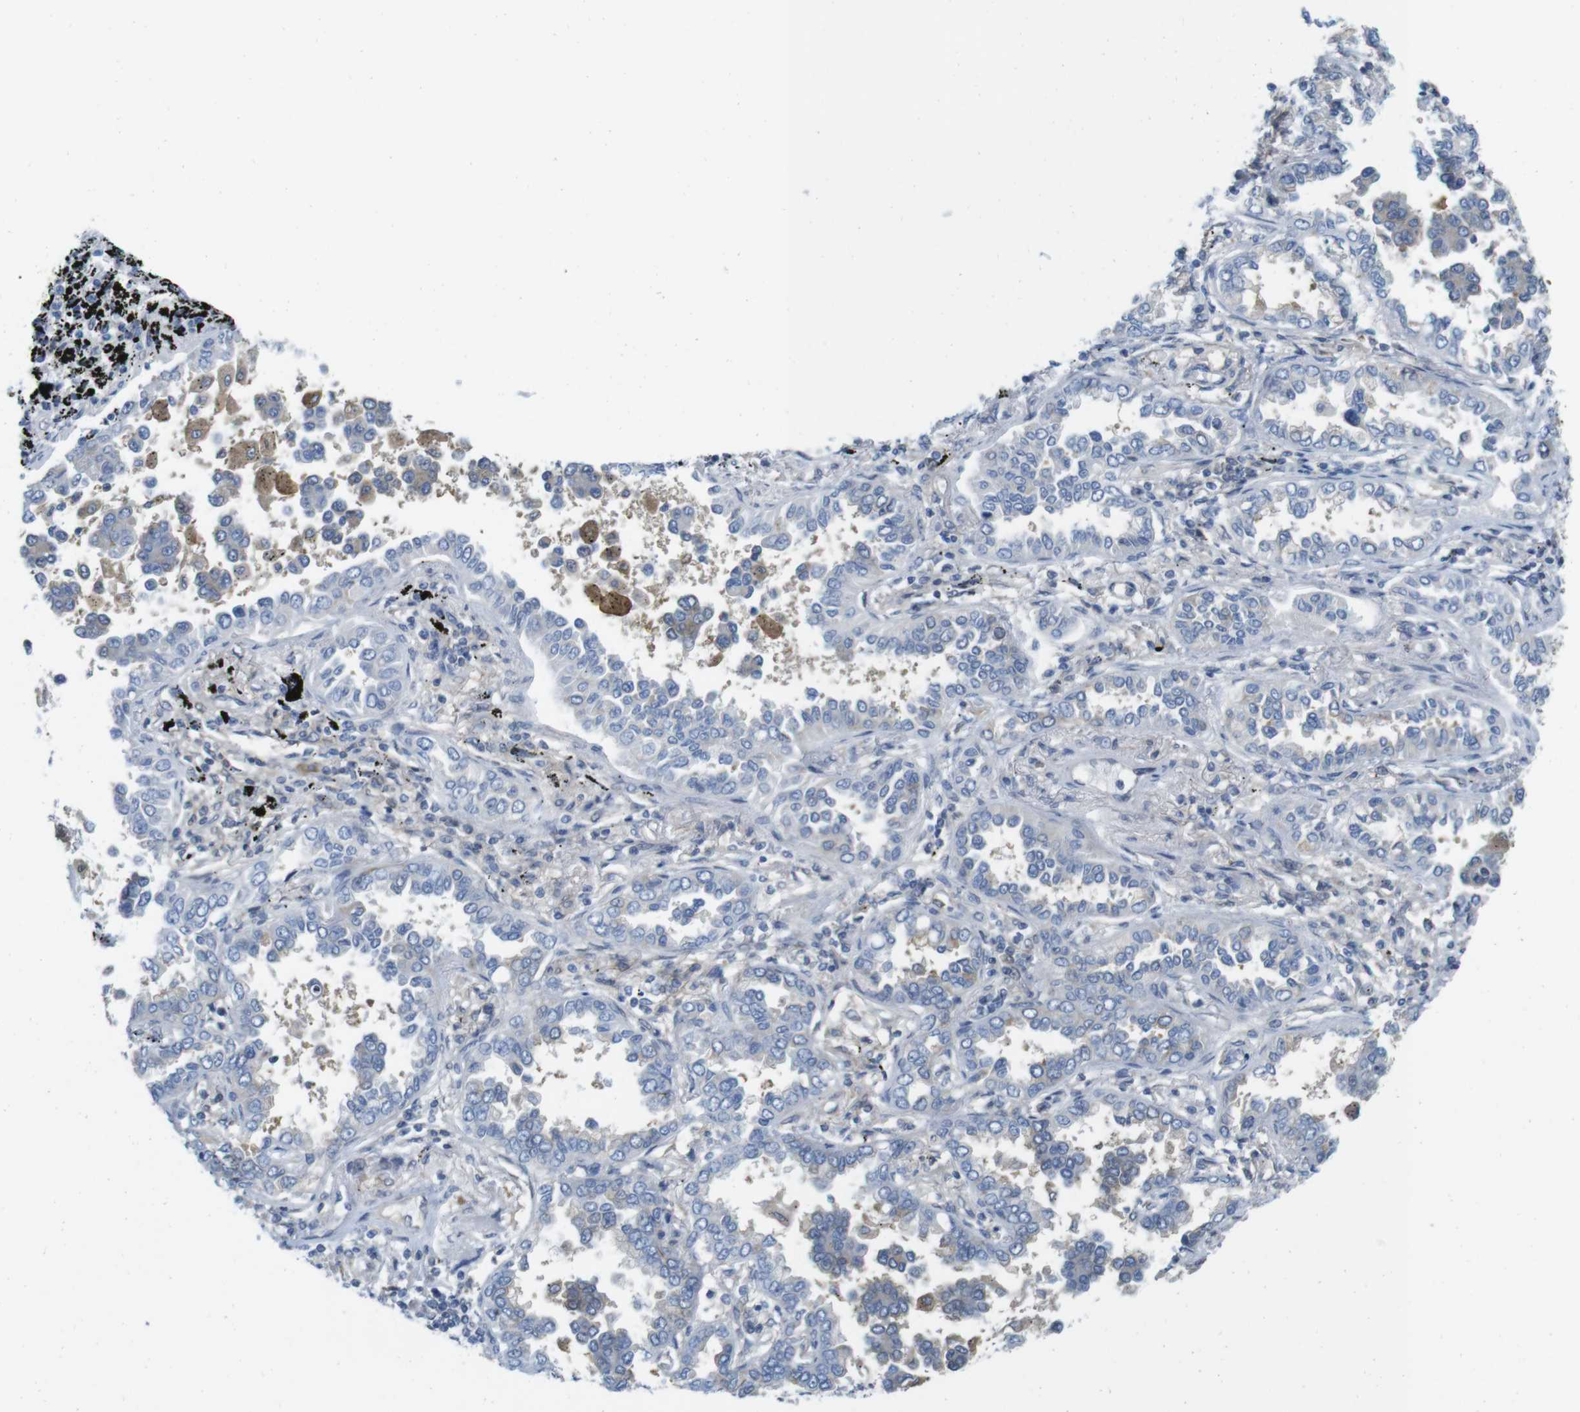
{"staining": {"intensity": "negative", "quantity": "none", "location": "none"}, "tissue": "lung cancer", "cell_type": "Tumor cells", "image_type": "cancer", "snomed": [{"axis": "morphology", "description": "Normal tissue, NOS"}, {"axis": "morphology", "description": "Adenocarcinoma, NOS"}, {"axis": "topography", "description": "Lung"}], "caption": "DAB immunohistochemical staining of adenocarcinoma (lung) displays no significant expression in tumor cells.", "gene": "CASP2", "patient": {"sex": "male", "age": 59}}